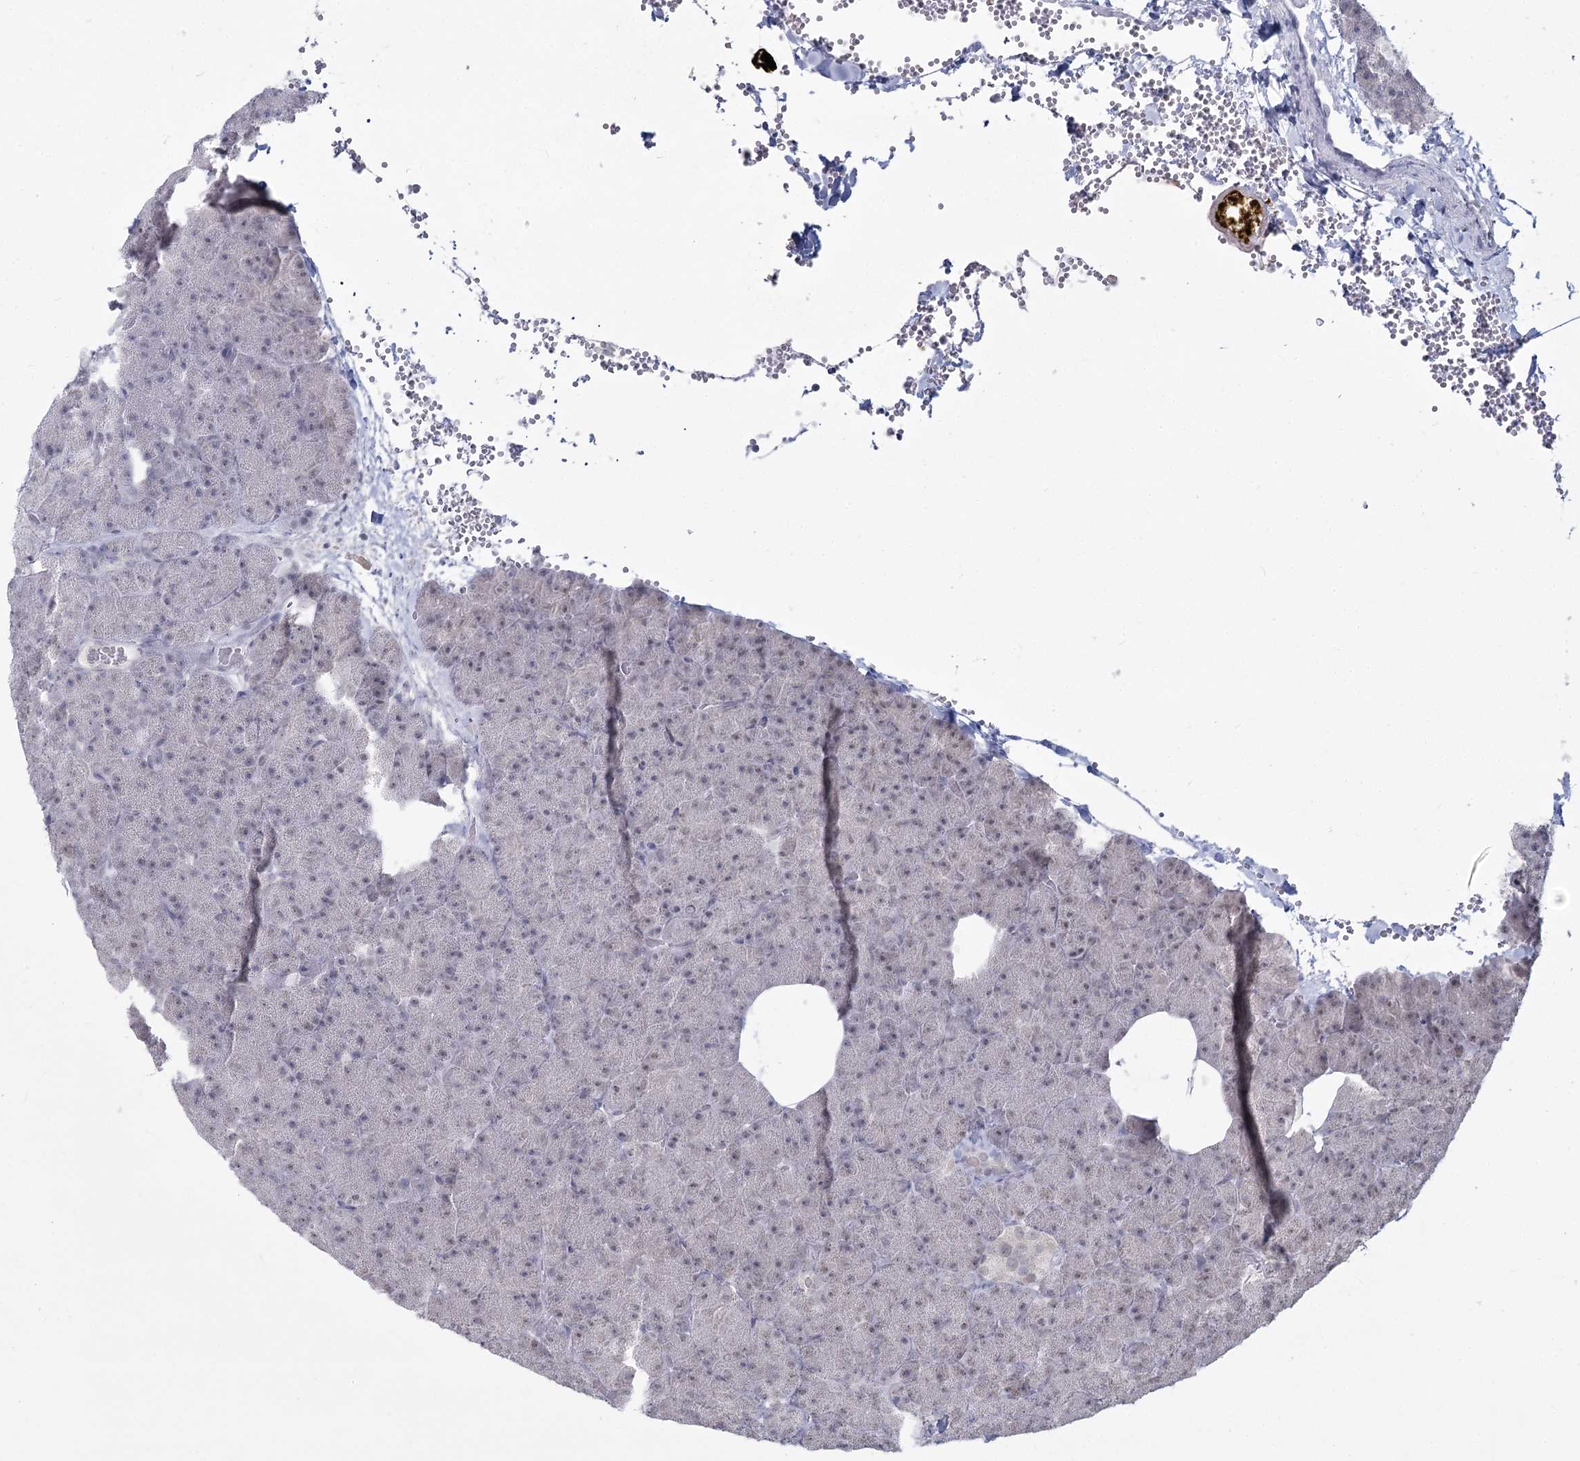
{"staining": {"intensity": "negative", "quantity": "none", "location": "none"}, "tissue": "pancreas", "cell_type": "Exocrine glandular cells", "image_type": "normal", "snomed": [{"axis": "morphology", "description": "Normal tissue, NOS"}, {"axis": "morphology", "description": "Carcinoid, malignant, NOS"}, {"axis": "topography", "description": "Pancreas"}], "caption": "A high-resolution image shows immunohistochemistry (IHC) staining of unremarkable pancreas, which reveals no significant positivity in exocrine glandular cells. (DAB (3,3'-diaminobenzidine) immunohistochemistry (IHC), high magnification).", "gene": "LY6G5C", "patient": {"sex": "female", "age": 35}}